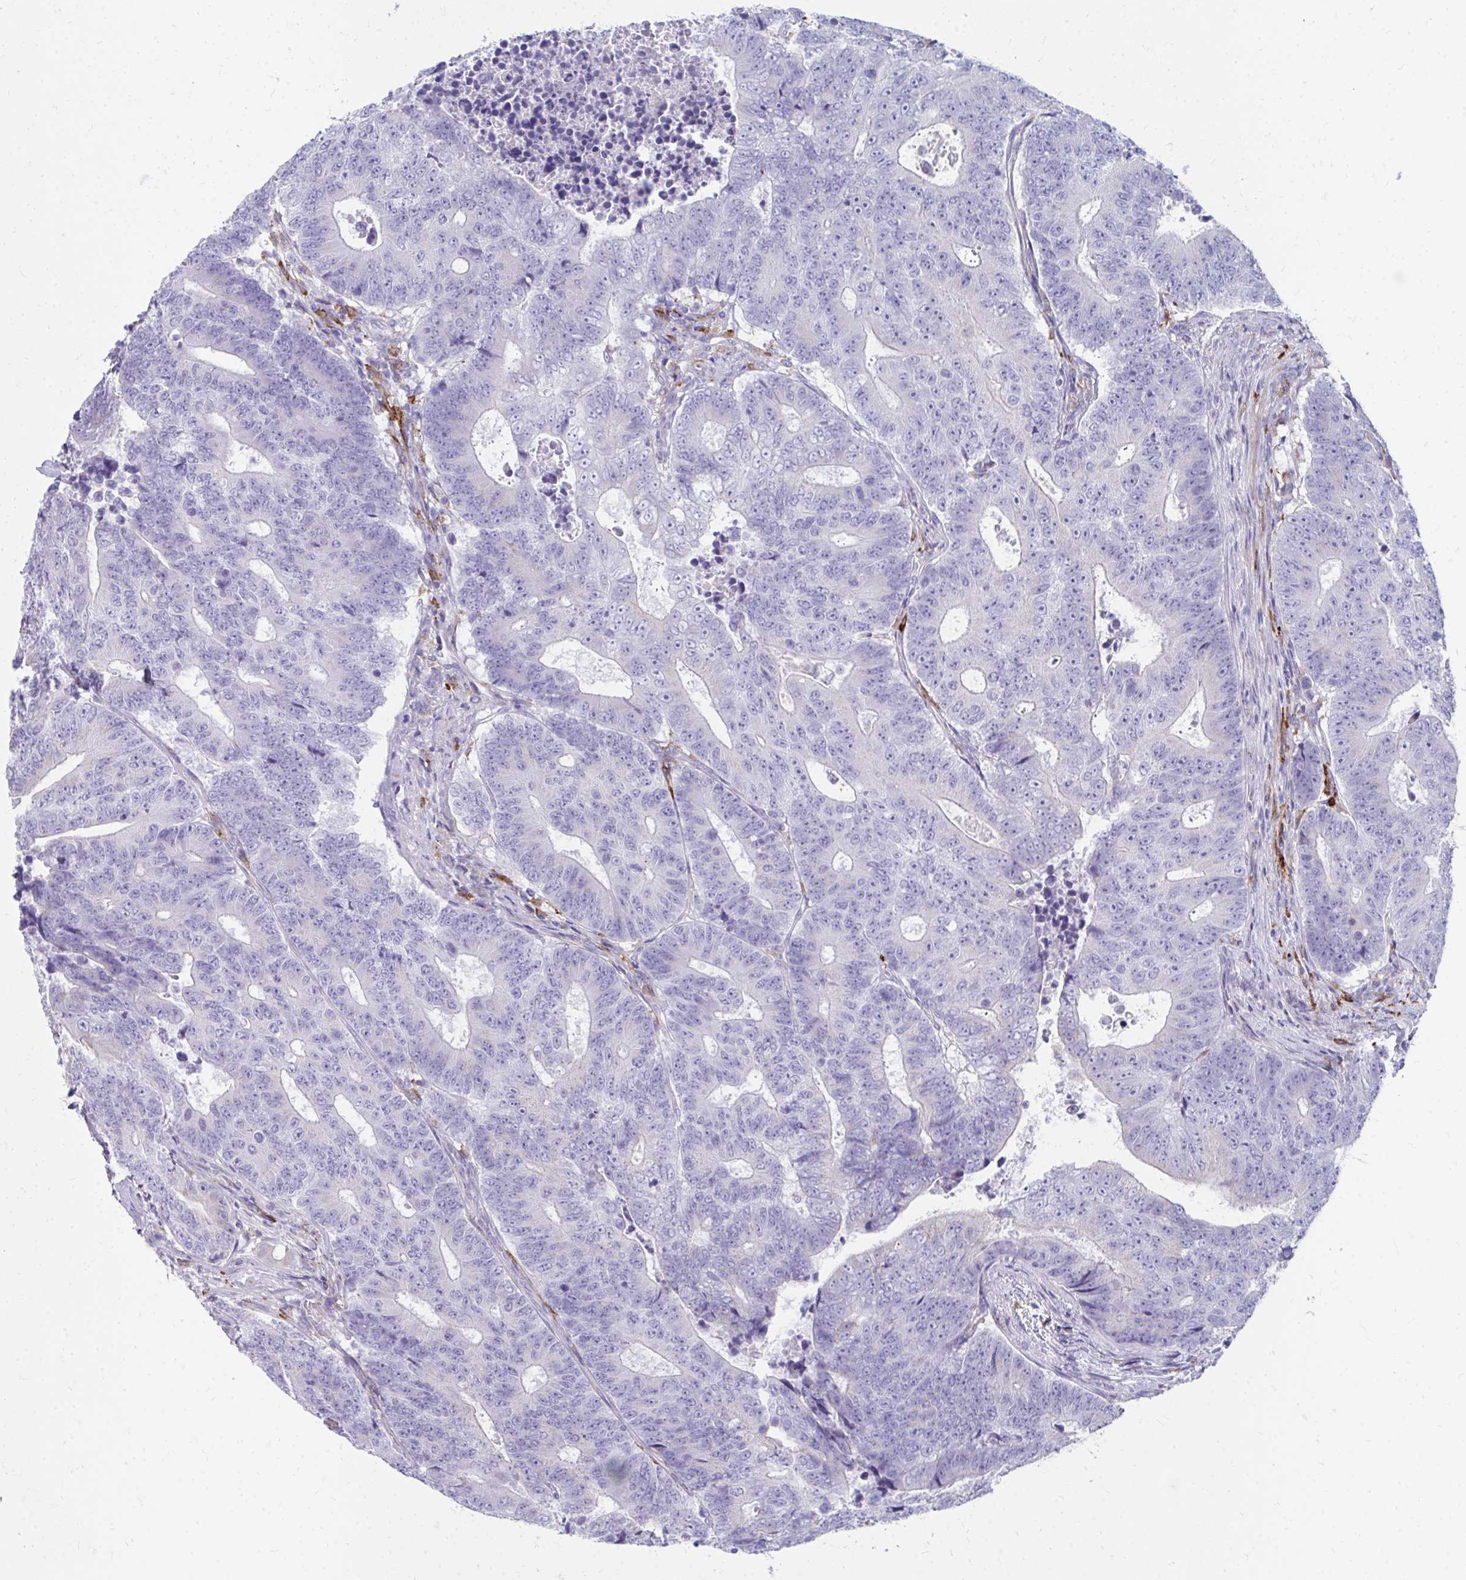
{"staining": {"intensity": "negative", "quantity": "none", "location": "none"}, "tissue": "colorectal cancer", "cell_type": "Tumor cells", "image_type": "cancer", "snomed": [{"axis": "morphology", "description": "Adenocarcinoma, NOS"}, {"axis": "topography", "description": "Colon"}], "caption": "Immunohistochemistry (IHC) photomicrograph of human colorectal cancer (adenocarcinoma) stained for a protein (brown), which shows no expression in tumor cells.", "gene": "CD163", "patient": {"sex": "female", "age": 48}}